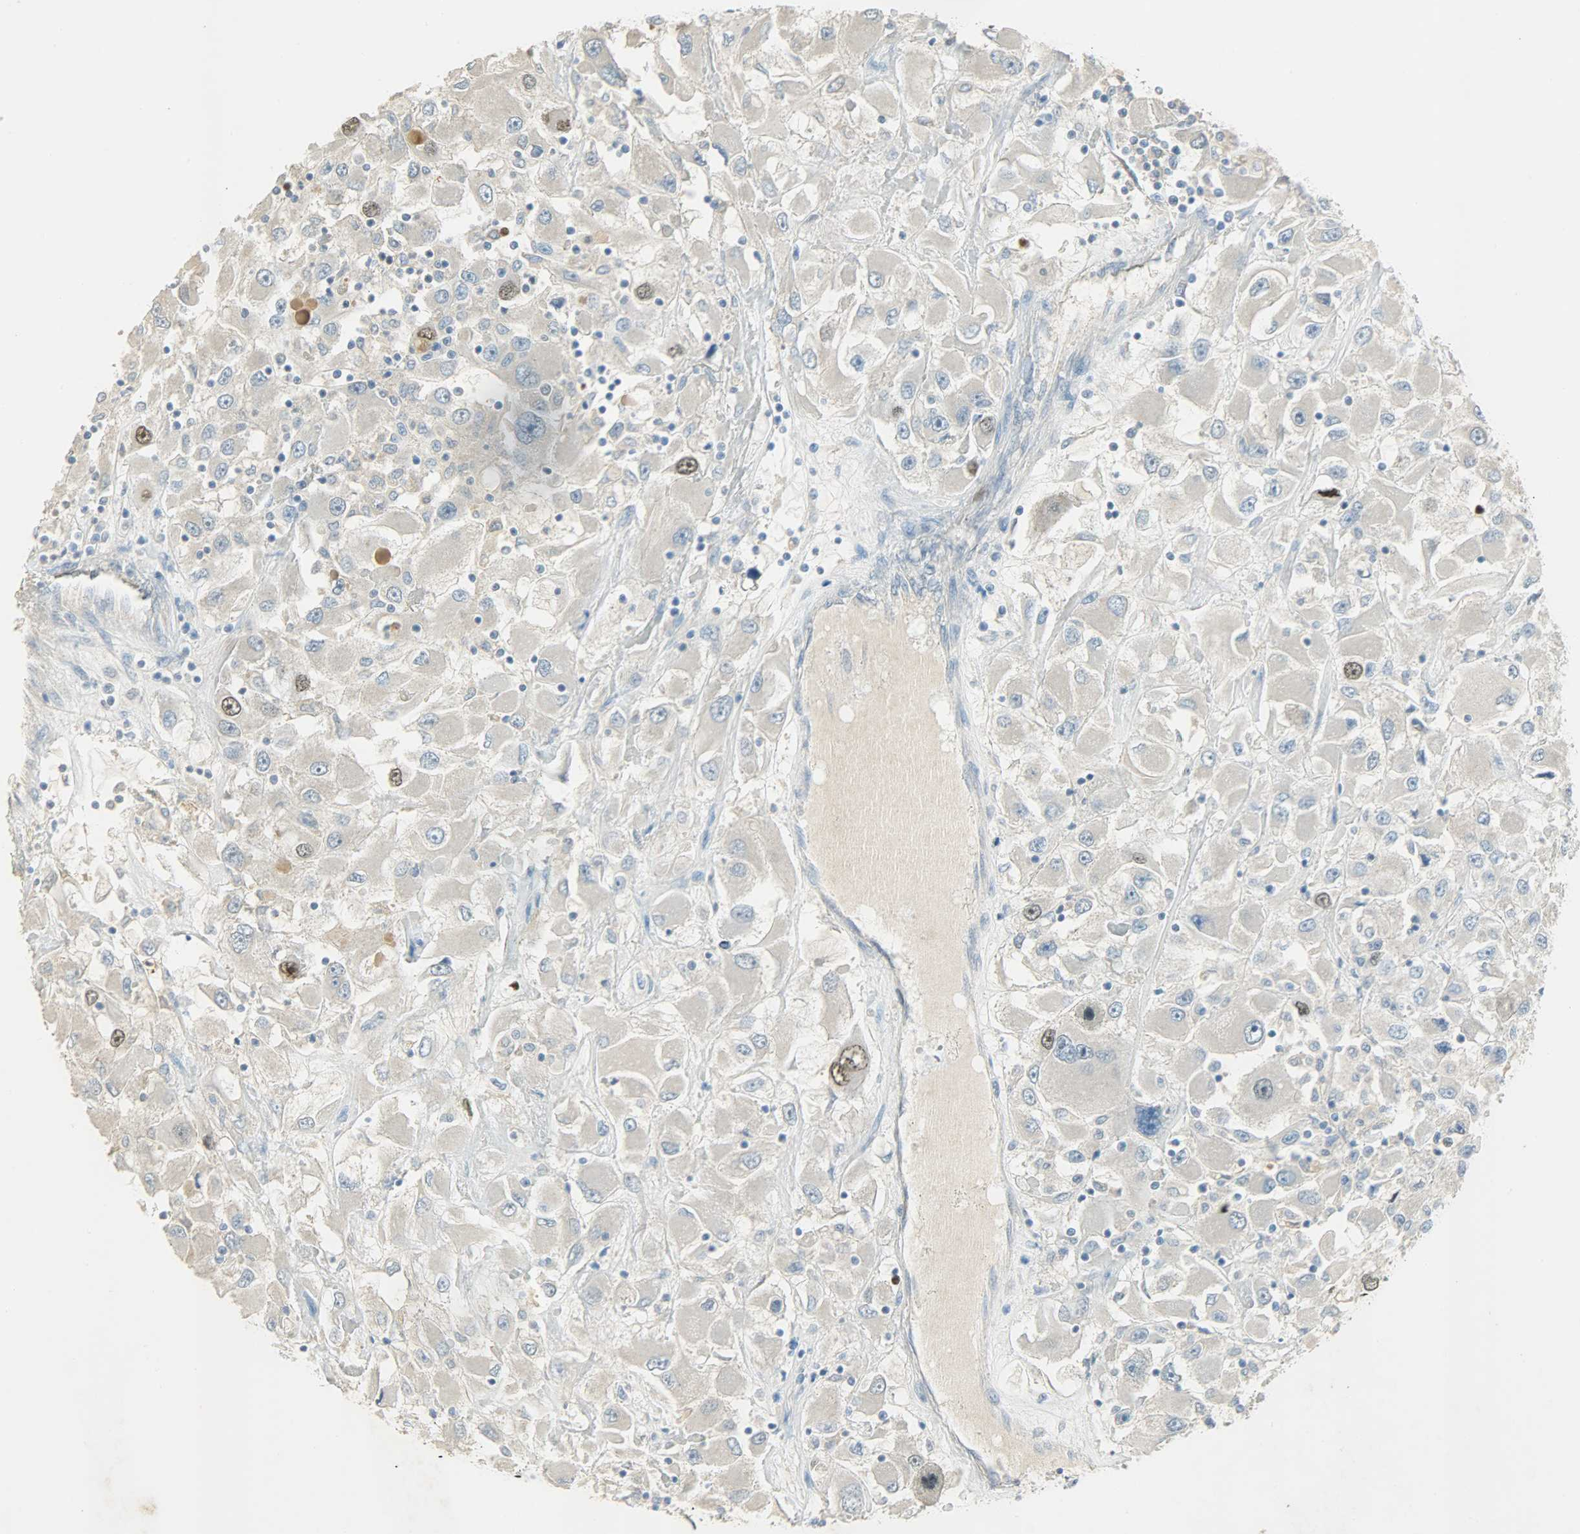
{"staining": {"intensity": "strong", "quantity": "<25%", "location": "cytoplasmic/membranous,nuclear"}, "tissue": "renal cancer", "cell_type": "Tumor cells", "image_type": "cancer", "snomed": [{"axis": "morphology", "description": "Adenocarcinoma, NOS"}, {"axis": "topography", "description": "Kidney"}], "caption": "A histopathology image of adenocarcinoma (renal) stained for a protein demonstrates strong cytoplasmic/membranous and nuclear brown staining in tumor cells.", "gene": "TPX2", "patient": {"sex": "female", "age": 52}}